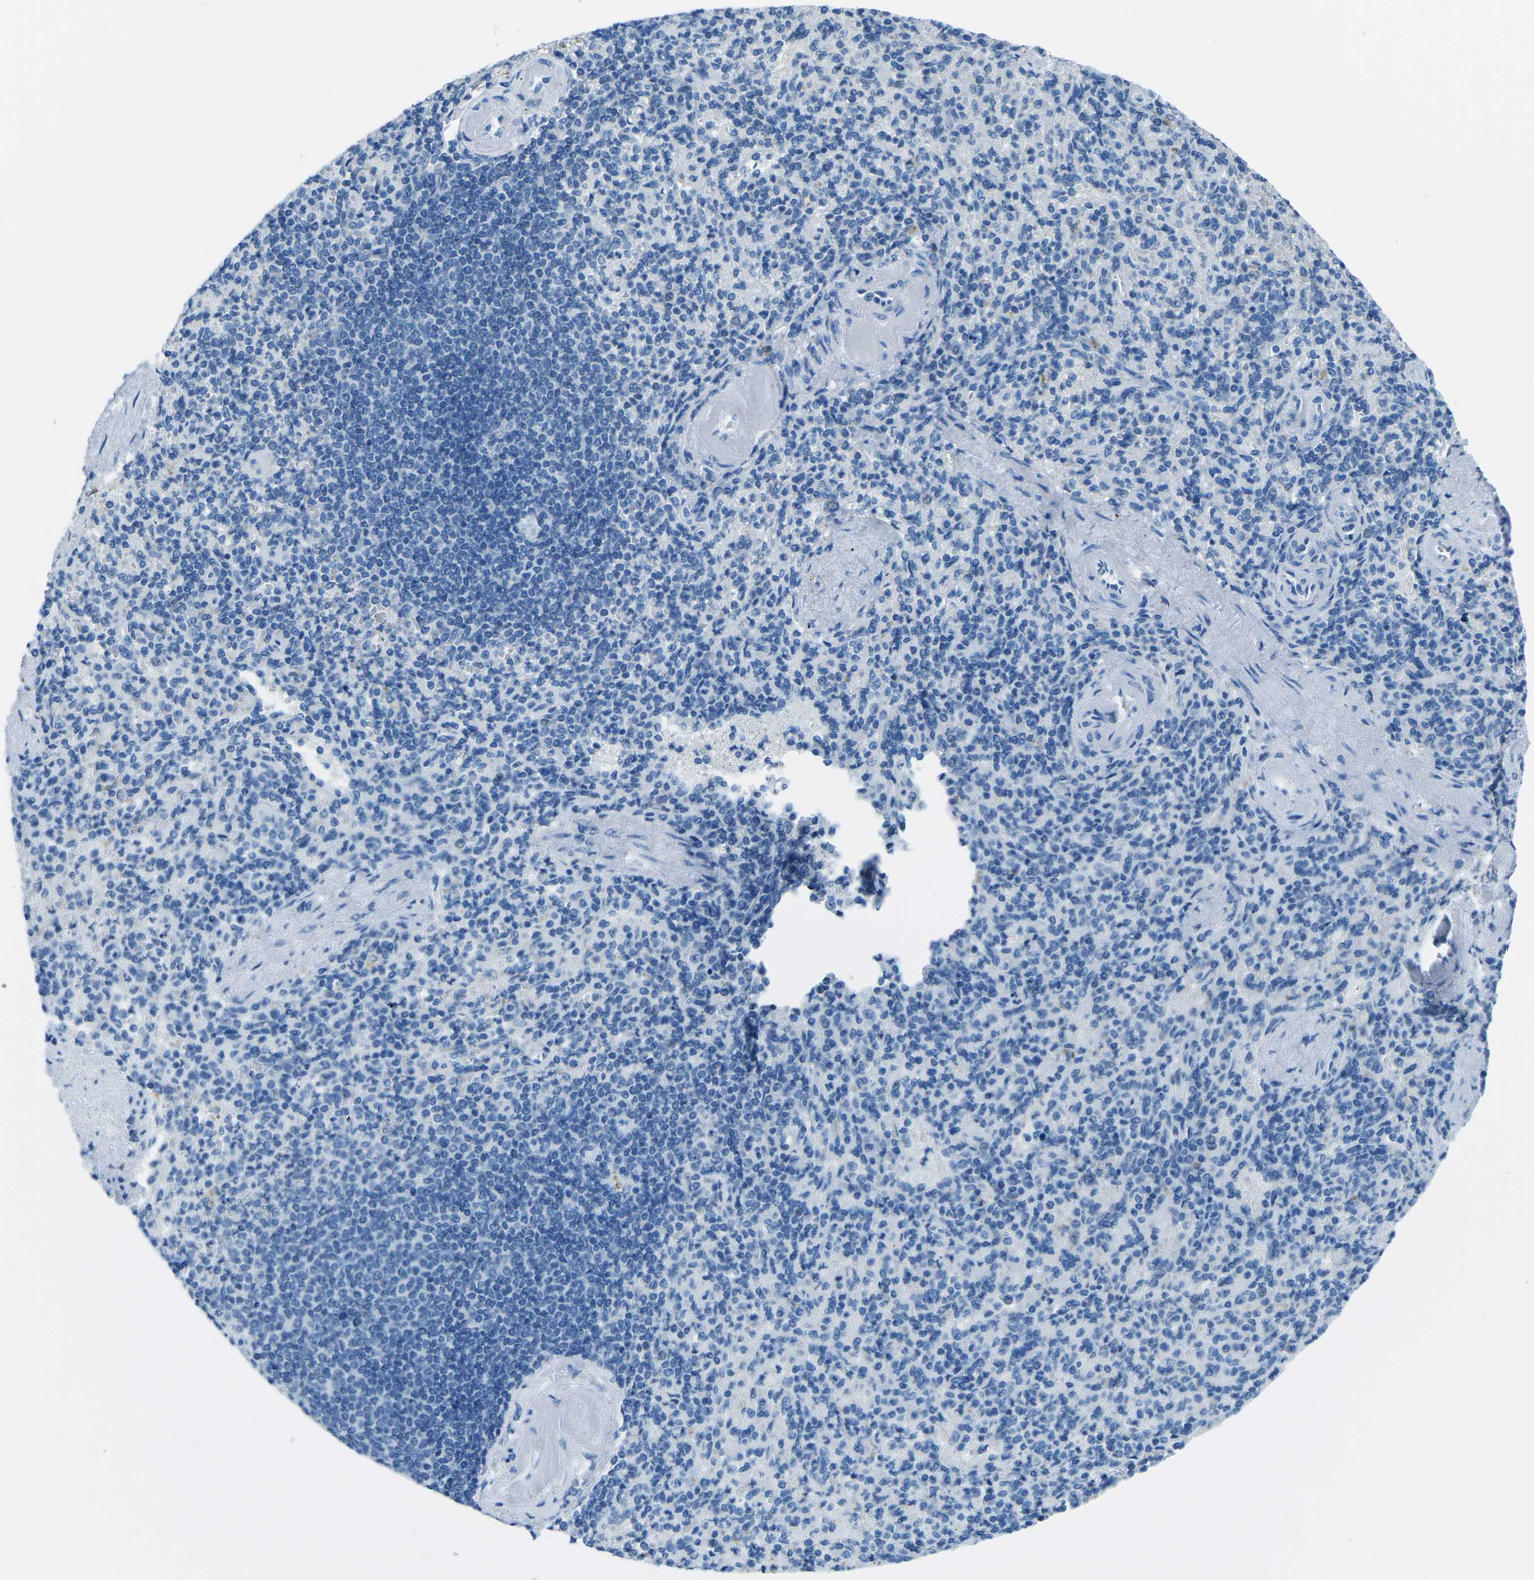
{"staining": {"intensity": "moderate", "quantity": "<25%", "location": "cytoplasmic/membranous"}, "tissue": "spleen", "cell_type": "Cells in red pulp", "image_type": "normal", "snomed": [{"axis": "morphology", "description": "Normal tissue, NOS"}, {"axis": "topography", "description": "Spleen"}], "caption": "Spleen stained with a brown dye shows moderate cytoplasmic/membranous positive staining in about <25% of cells in red pulp.", "gene": "MYH8", "patient": {"sex": "female", "age": 74}}